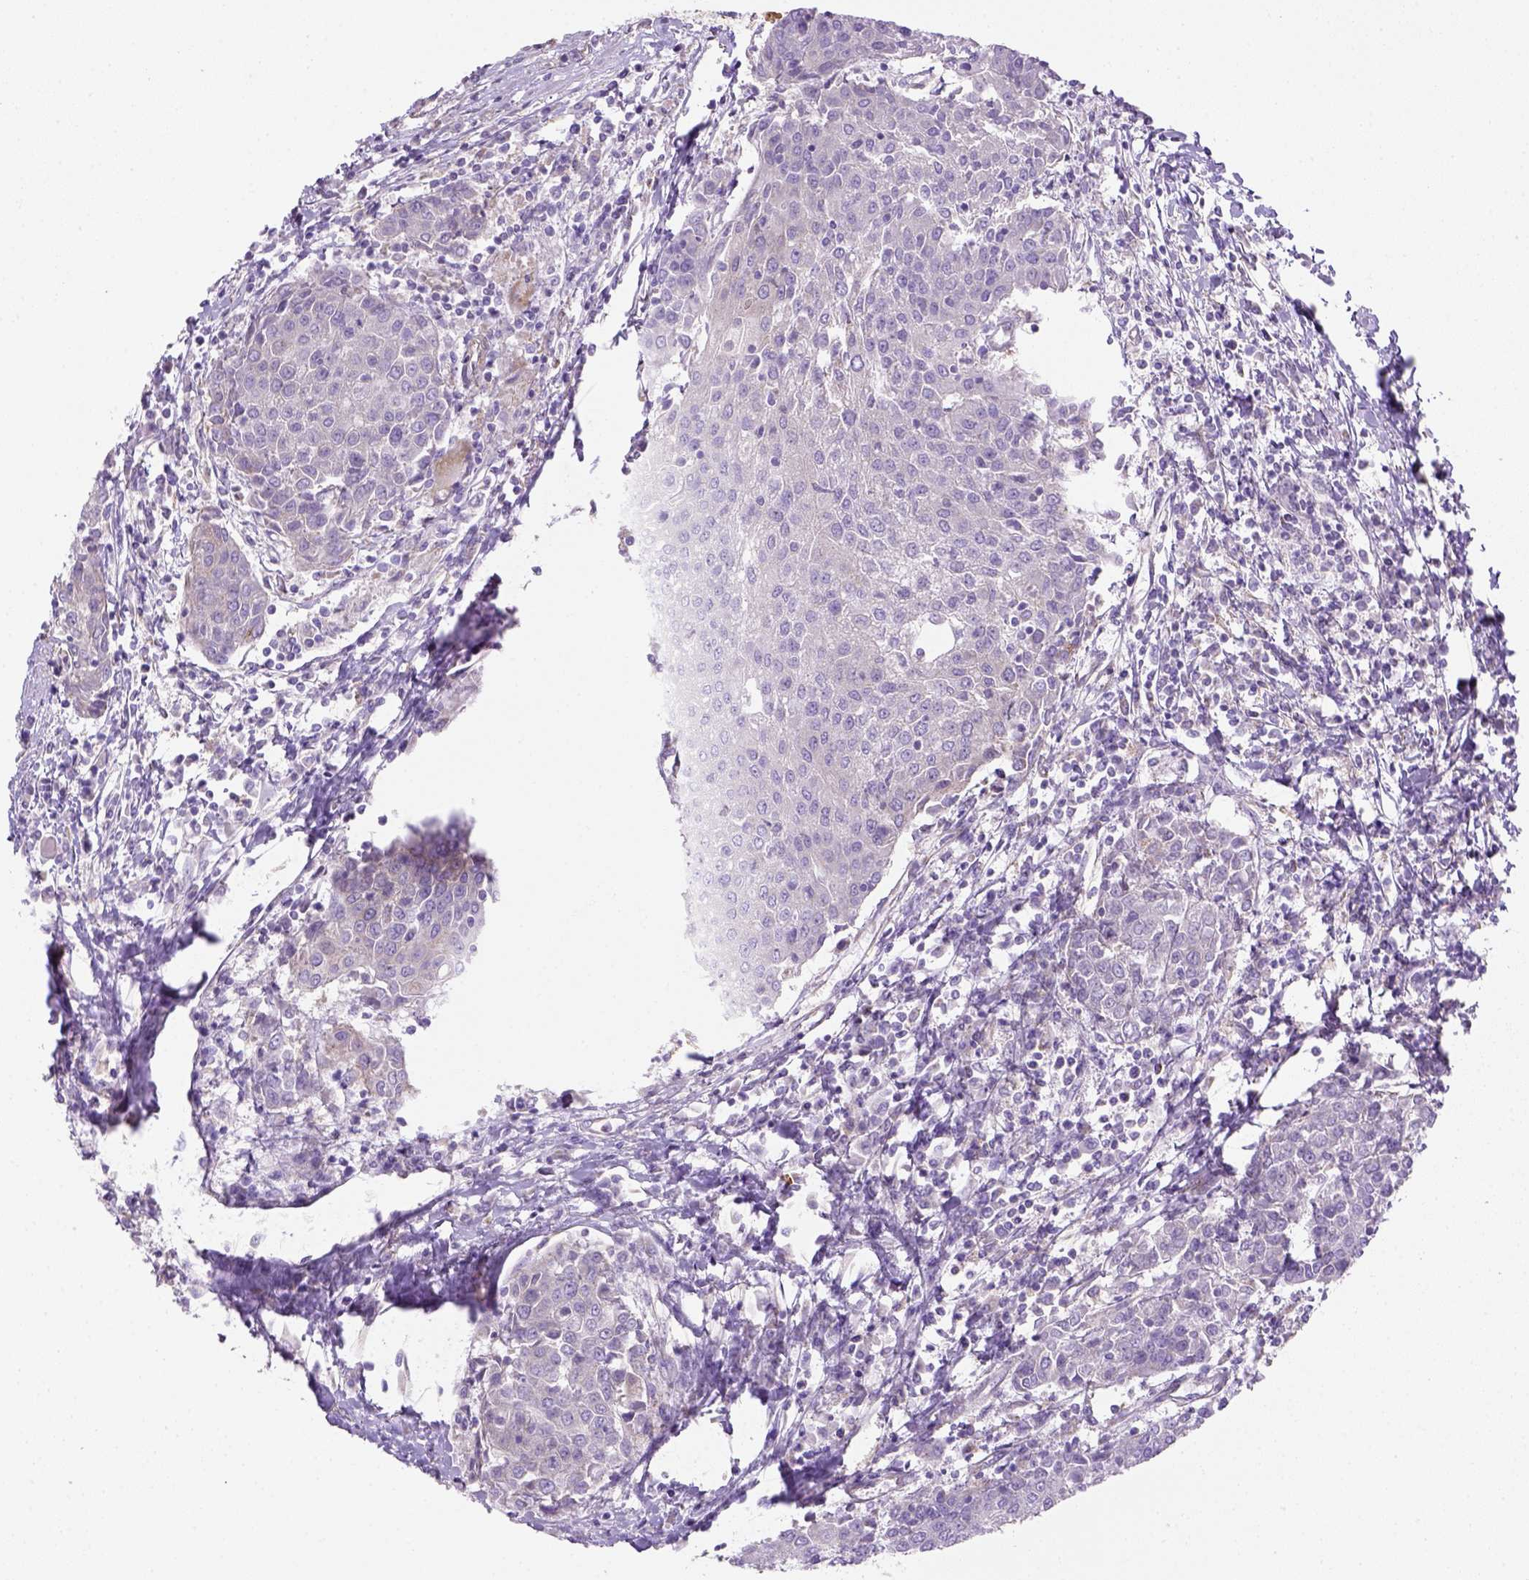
{"staining": {"intensity": "negative", "quantity": "none", "location": "none"}, "tissue": "urothelial cancer", "cell_type": "Tumor cells", "image_type": "cancer", "snomed": [{"axis": "morphology", "description": "Urothelial carcinoma, High grade"}, {"axis": "topography", "description": "Urinary bladder"}], "caption": "Human urothelial carcinoma (high-grade) stained for a protein using IHC displays no positivity in tumor cells.", "gene": "HTRA1", "patient": {"sex": "female", "age": 85}}